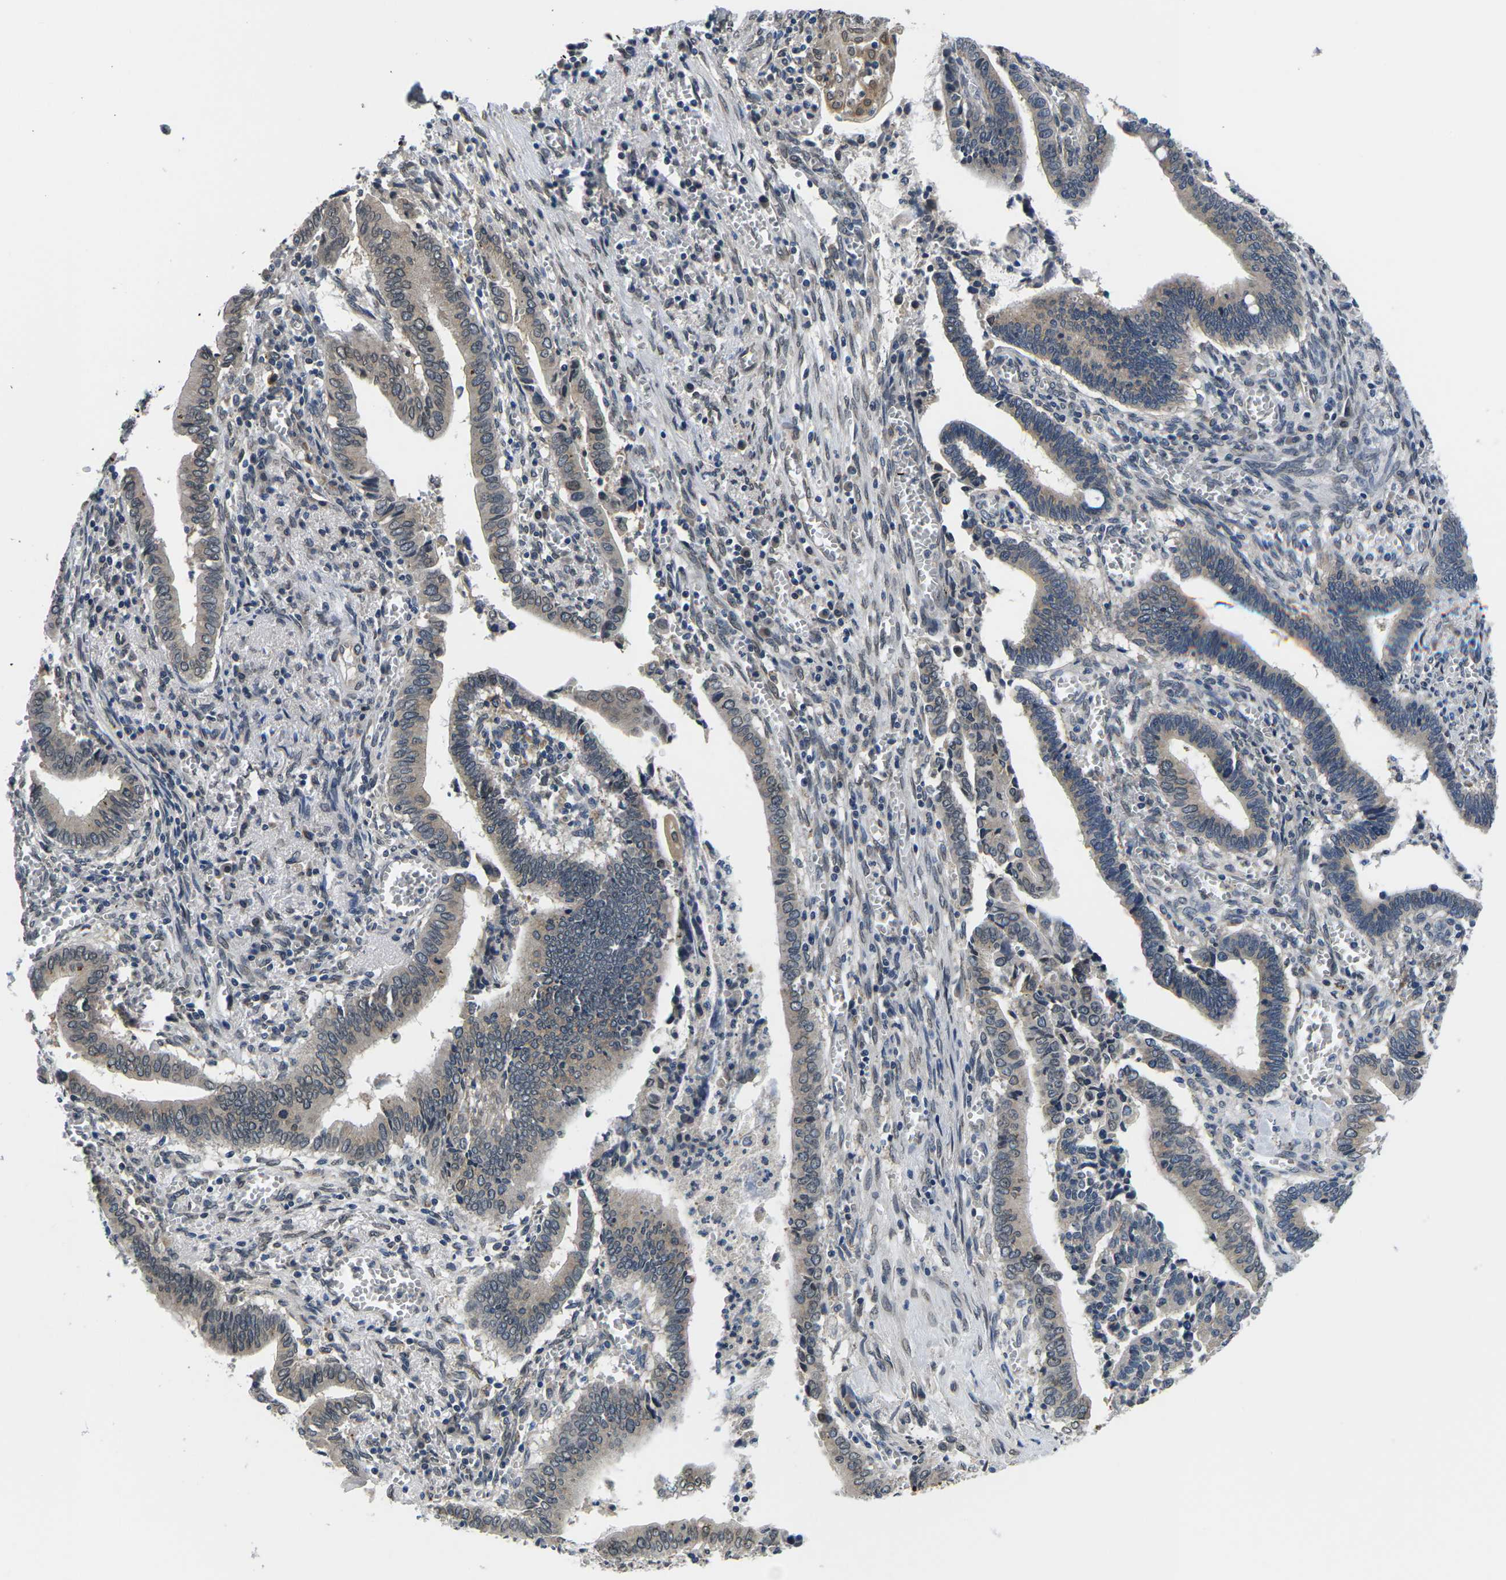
{"staining": {"intensity": "weak", "quantity": "<25%", "location": "cytoplasmic/membranous"}, "tissue": "cervical cancer", "cell_type": "Tumor cells", "image_type": "cancer", "snomed": [{"axis": "morphology", "description": "Adenocarcinoma, NOS"}, {"axis": "topography", "description": "Cervix"}], "caption": "The image demonstrates no significant staining in tumor cells of cervical cancer. (DAB IHC with hematoxylin counter stain).", "gene": "SNX10", "patient": {"sex": "female", "age": 44}}